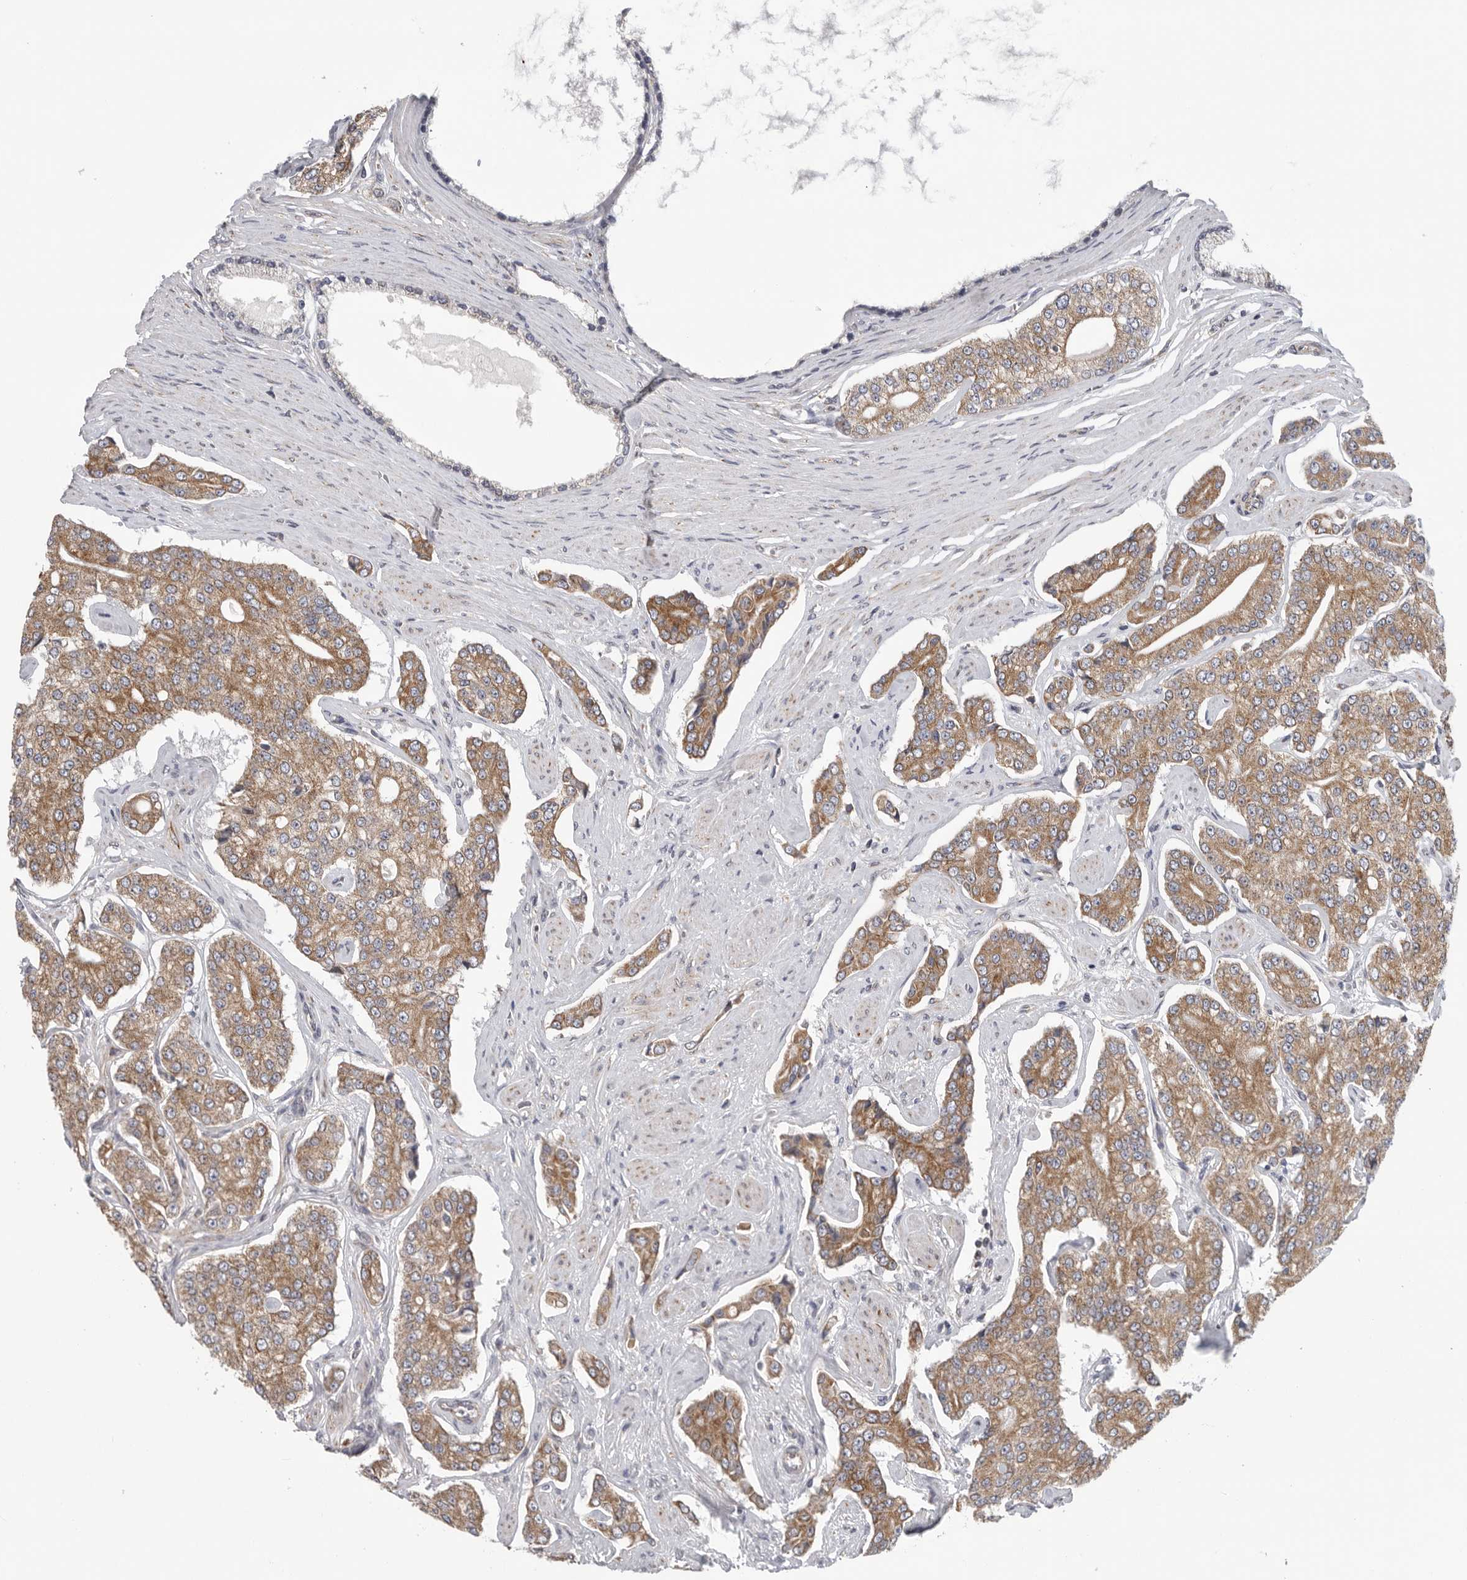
{"staining": {"intensity": "moderate", "quantity": ">75%", "location": "cytoplasmic/membranous"}, "tissue": "prostate cancer", "cell_type": "Tumor cells", "image_type": "cancer", "snomed": [{"axis": "morphology", "description": "Adenocarcinoma, High grade"}, {"axis": "topography", "description": "Prostate"}], "caption": "An image of high-grade adenocarcinoma (prostate) stained for a protein reveals moderate cytoplasmic/membranous brown staining in tumor cells.", "gene": "FKBP8", "patient": {"sex": "male", "age": 71}}